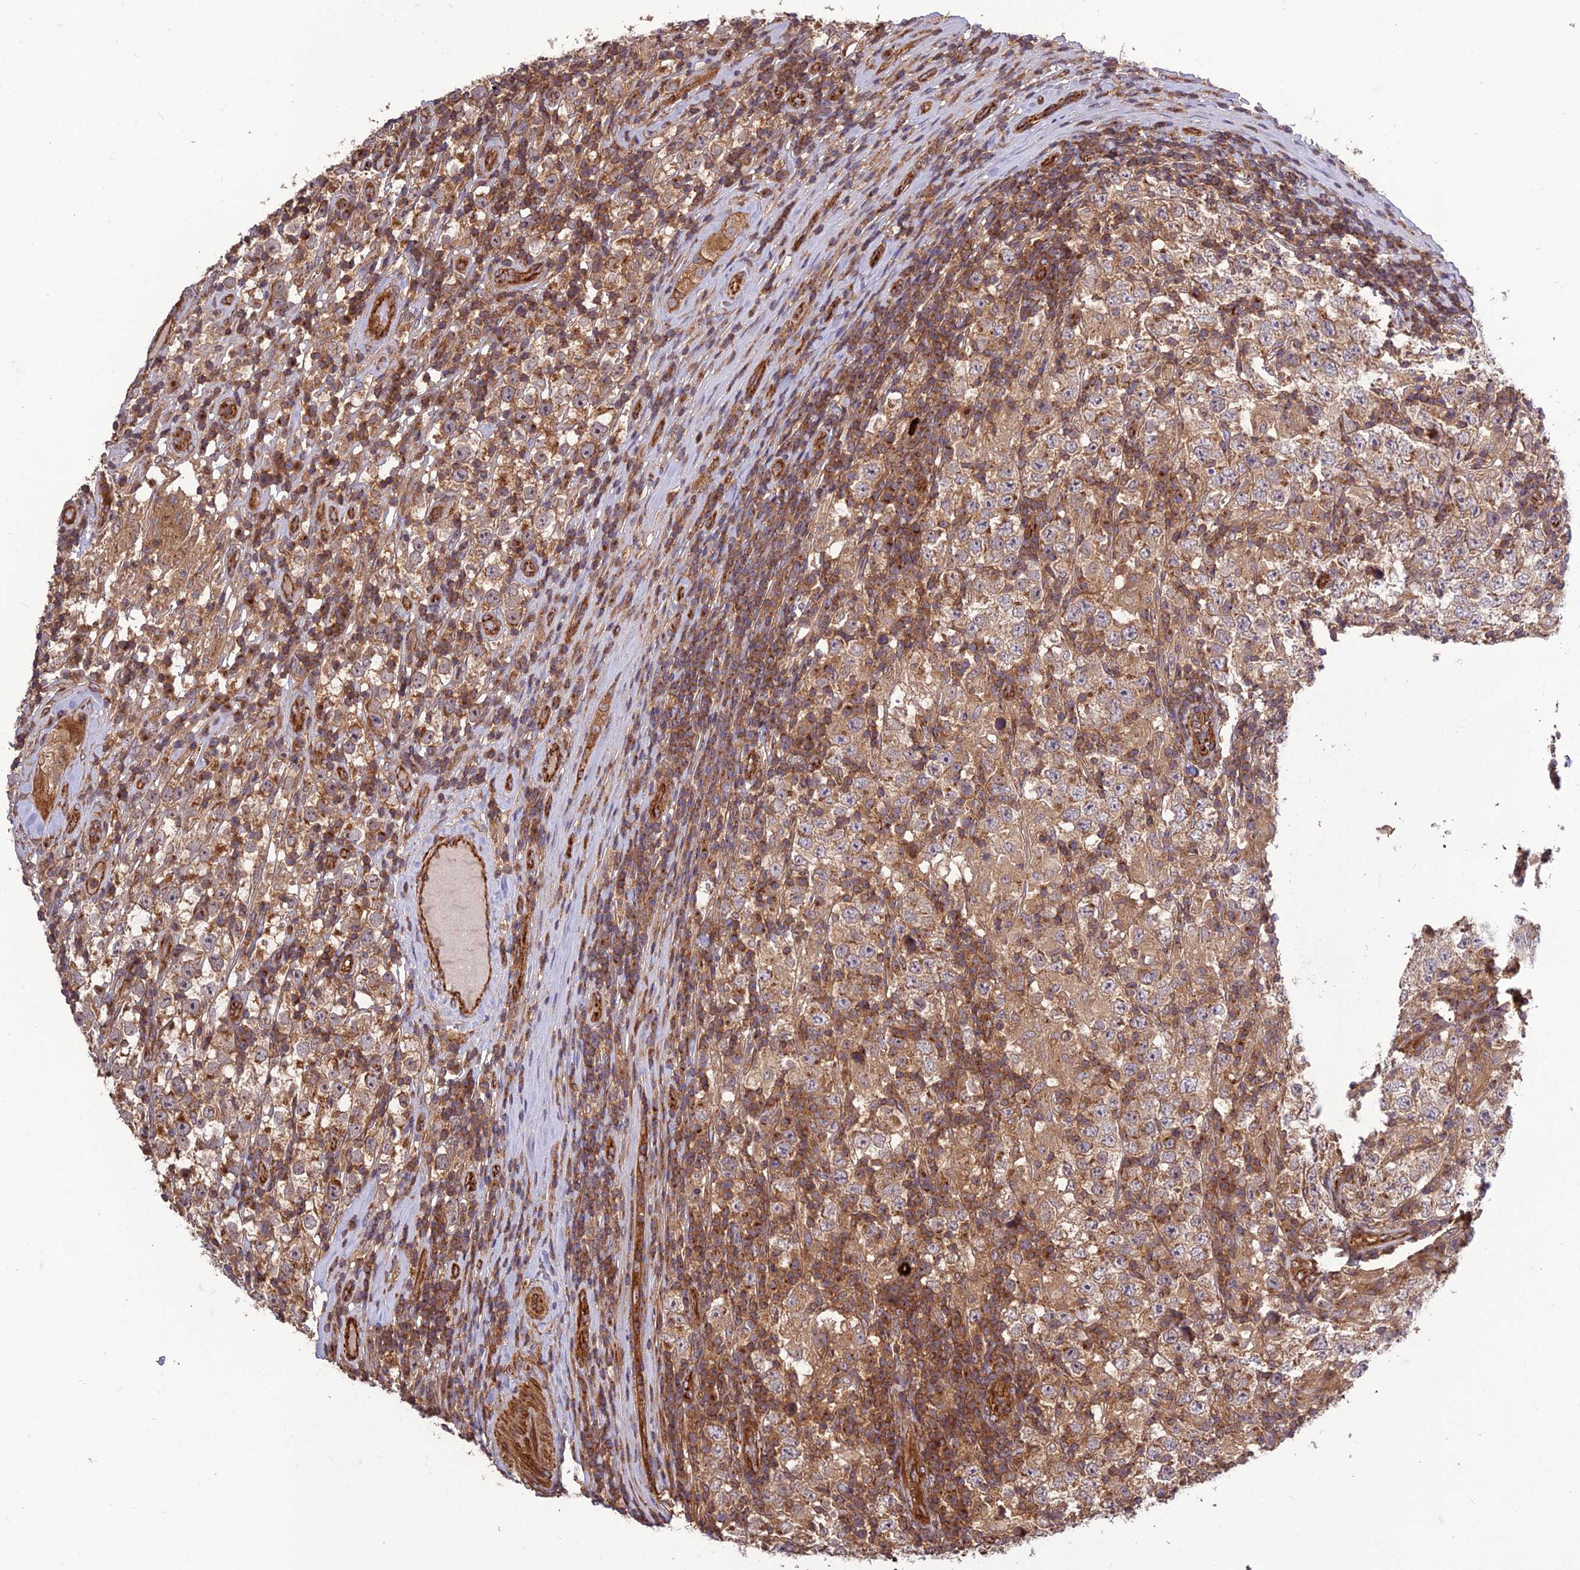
{"staining": {"intensity": "weak", "quantity": ">75%", "location": "cytoplasmic/membranous"}, "tissue": "testis cancer", "cell_type": "Tumor cells", "image_type": "cancer", "snomed": [{"axis": "morphology", "description": "Normal tissue, NOS"}, {"axis": "morphology", "description": "Urothelial carcinoma, High grade"}, {"axis": "morphology", "description": "Seminoma, NOS"}, {"axis": "morphology", "description": "Carcinoma, Embryonal, NOS"}, {"axis": "topography", "description": "Urinary bladder"}, {"axis": "topography", "description": "Testis"}], "caption": "The immunohistochemical stain labels weak cytoplasmic/membranous staining in tumor cells of testis seminoma tissue.", "gene": "TMEM131L", "patient": {"sex": "male", "age": 41}}